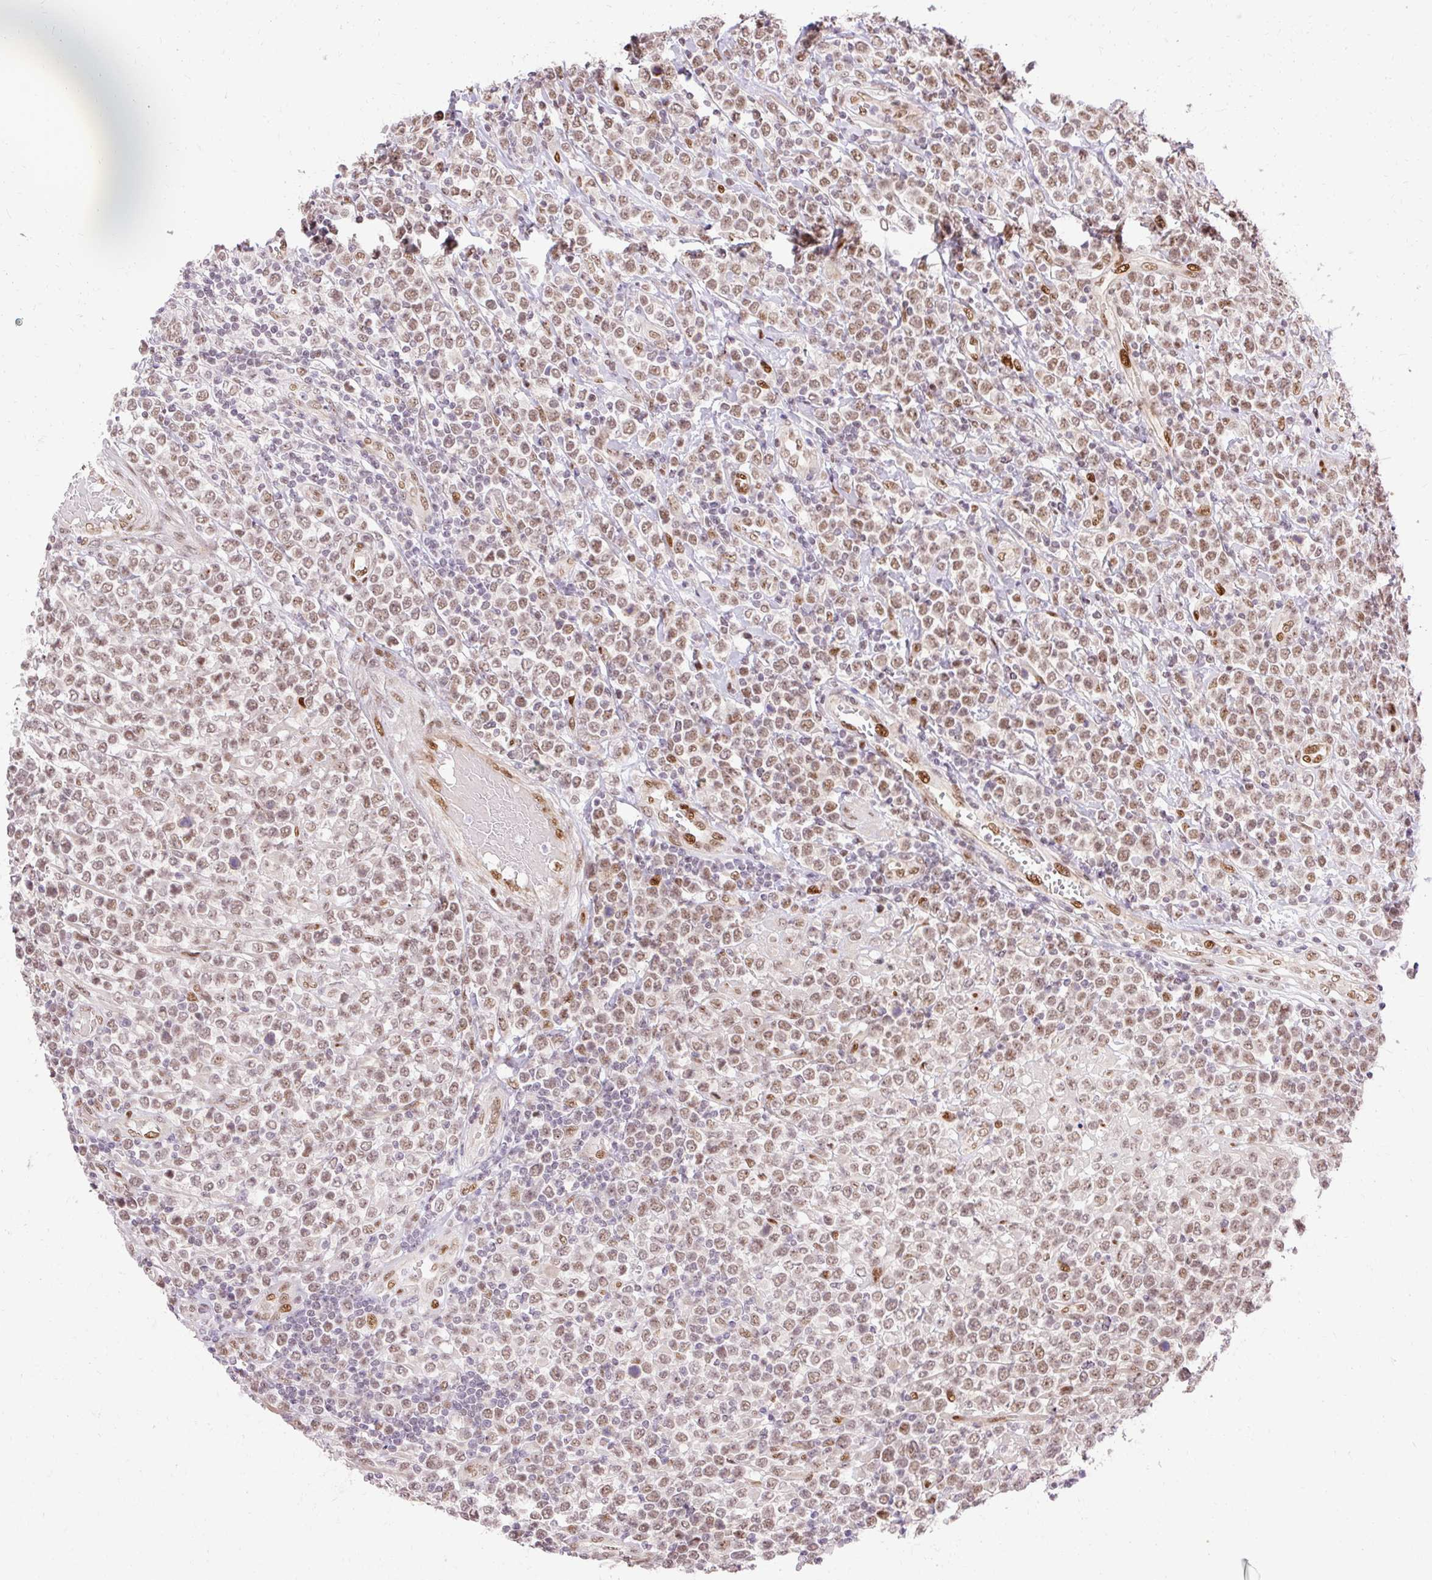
{"staining": {"intensity": "weak", "quantity": ">75%", "location": "nuclear"}, "tissue": "lymphoma", "cell_type": "Tumor cells", "image_type": "cancer", "snomed": [{"axis": "morphology", "description": "Malignant lymphoma, non-Hodgkin's type, High grade"}, {"axis": "topography", "description": "Soft tissue"}], "caption": "Tumor cells display low levels of weak nuclear expression in approximately >75% of cells in high-grade malignant lymphoma, non-Hodgkin's type. The protein of interest is stained brown, and the nuclei are stained in blue (DAB (3,3'-diaminobenzidine) IHC with brightfield microscopy, high magnification).", "gene": "MECOM", "patient": {"sex": "female", "age": 56}}